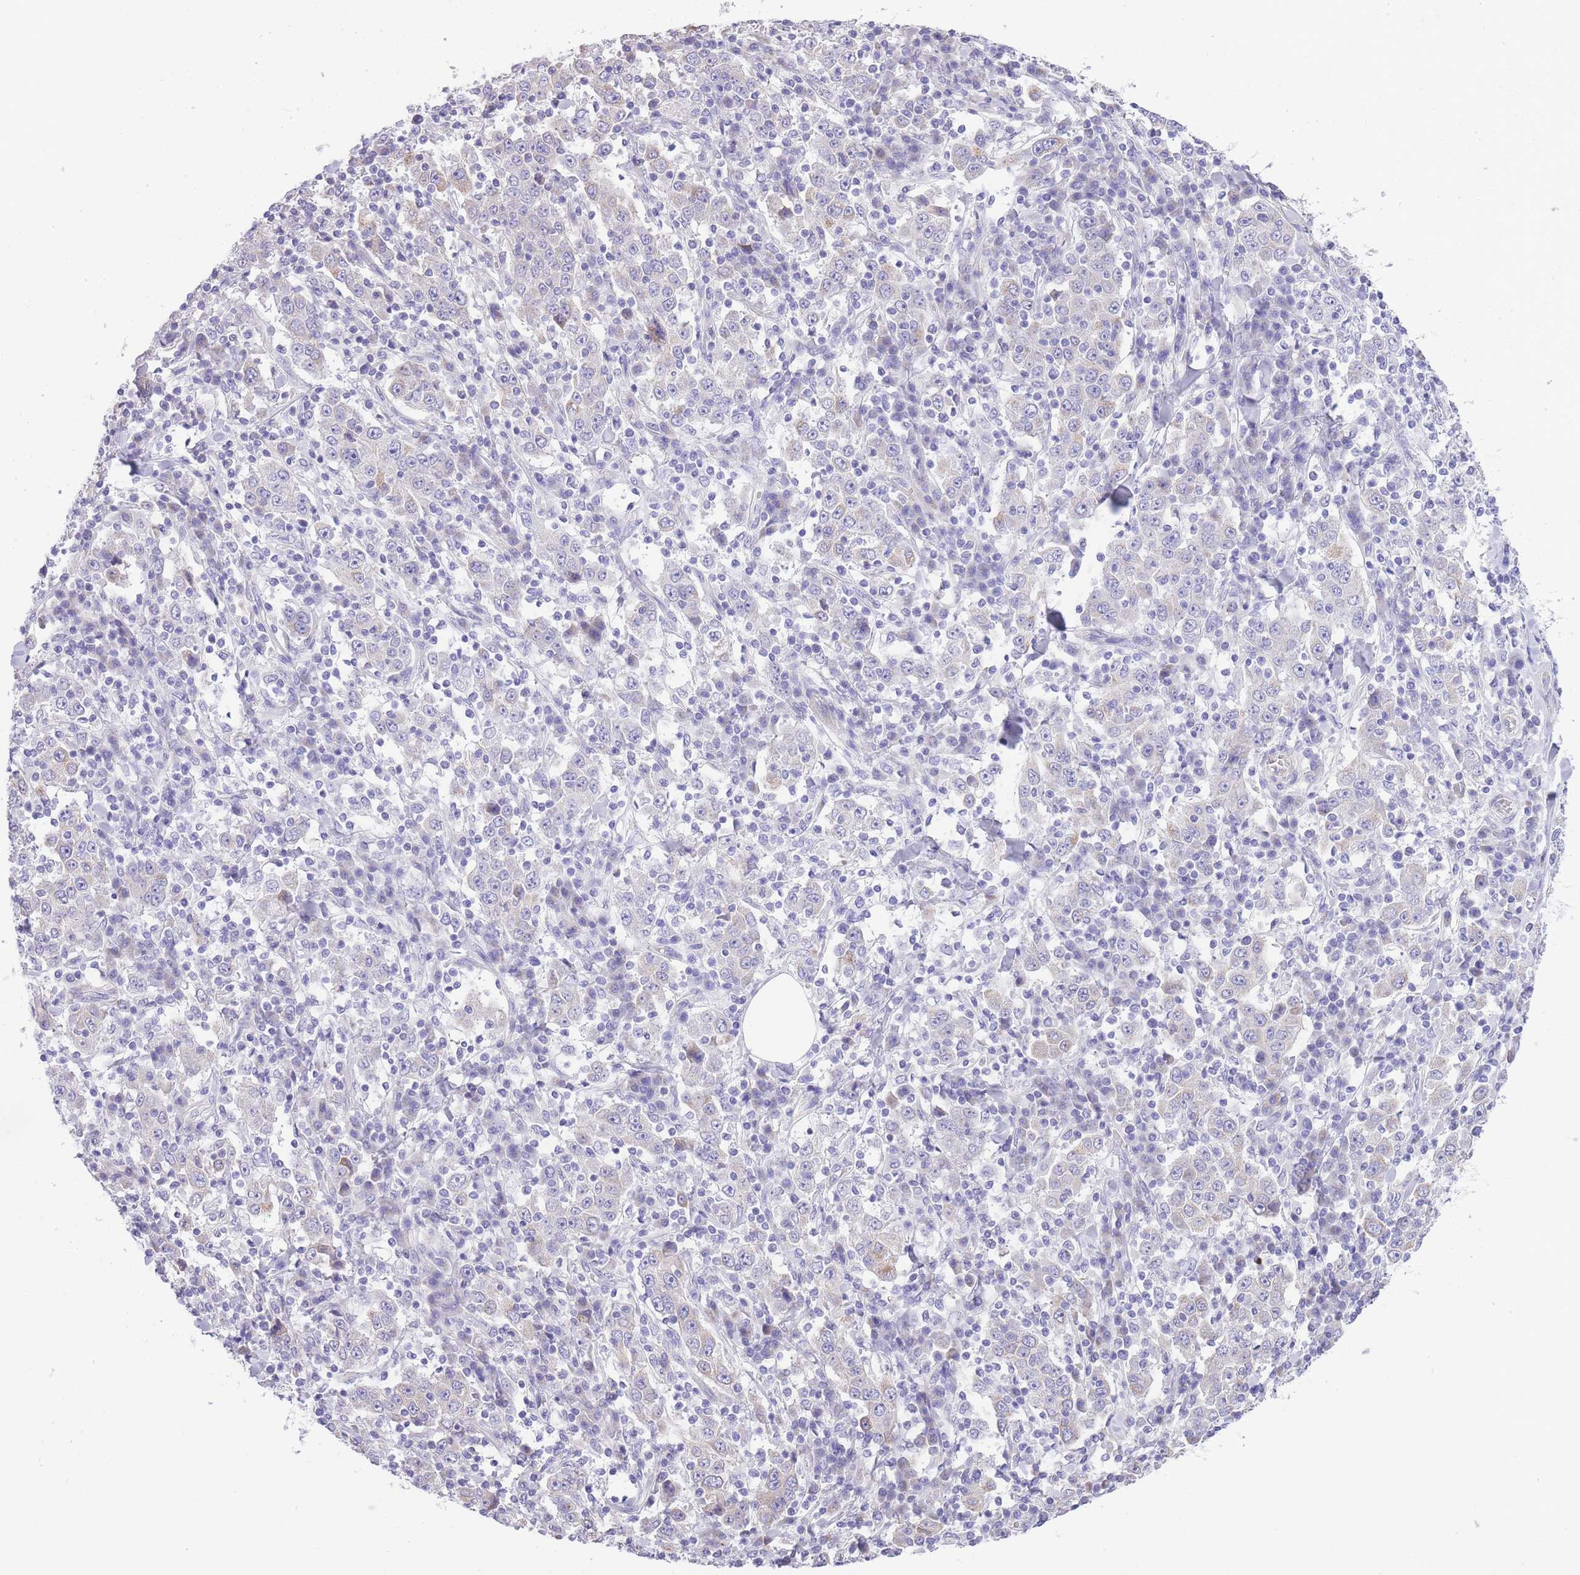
{"staining": {"intensity": "negative", "quantity": "none", "location": "none"}, "tissue": "stomach cancer", "cell_type": "Tumor cells", "image_type": "cancer", "snomed": [{"axis": "morphology", "description": "Normal tissue, NOS"}, {"axis": "morphology", "description": "Adenocarcinoma, NOS"}, {"axis": "topography", "description": "Stomach, upper"}, {"axis": "topography", "description": "Stomach"}], "caption": "Immunohistochemical staining of human stomach cancer demonstrates no significant expression in tumor cells.", "gene": "RHOU", "patient": {"sex": "male", "age": 59}}